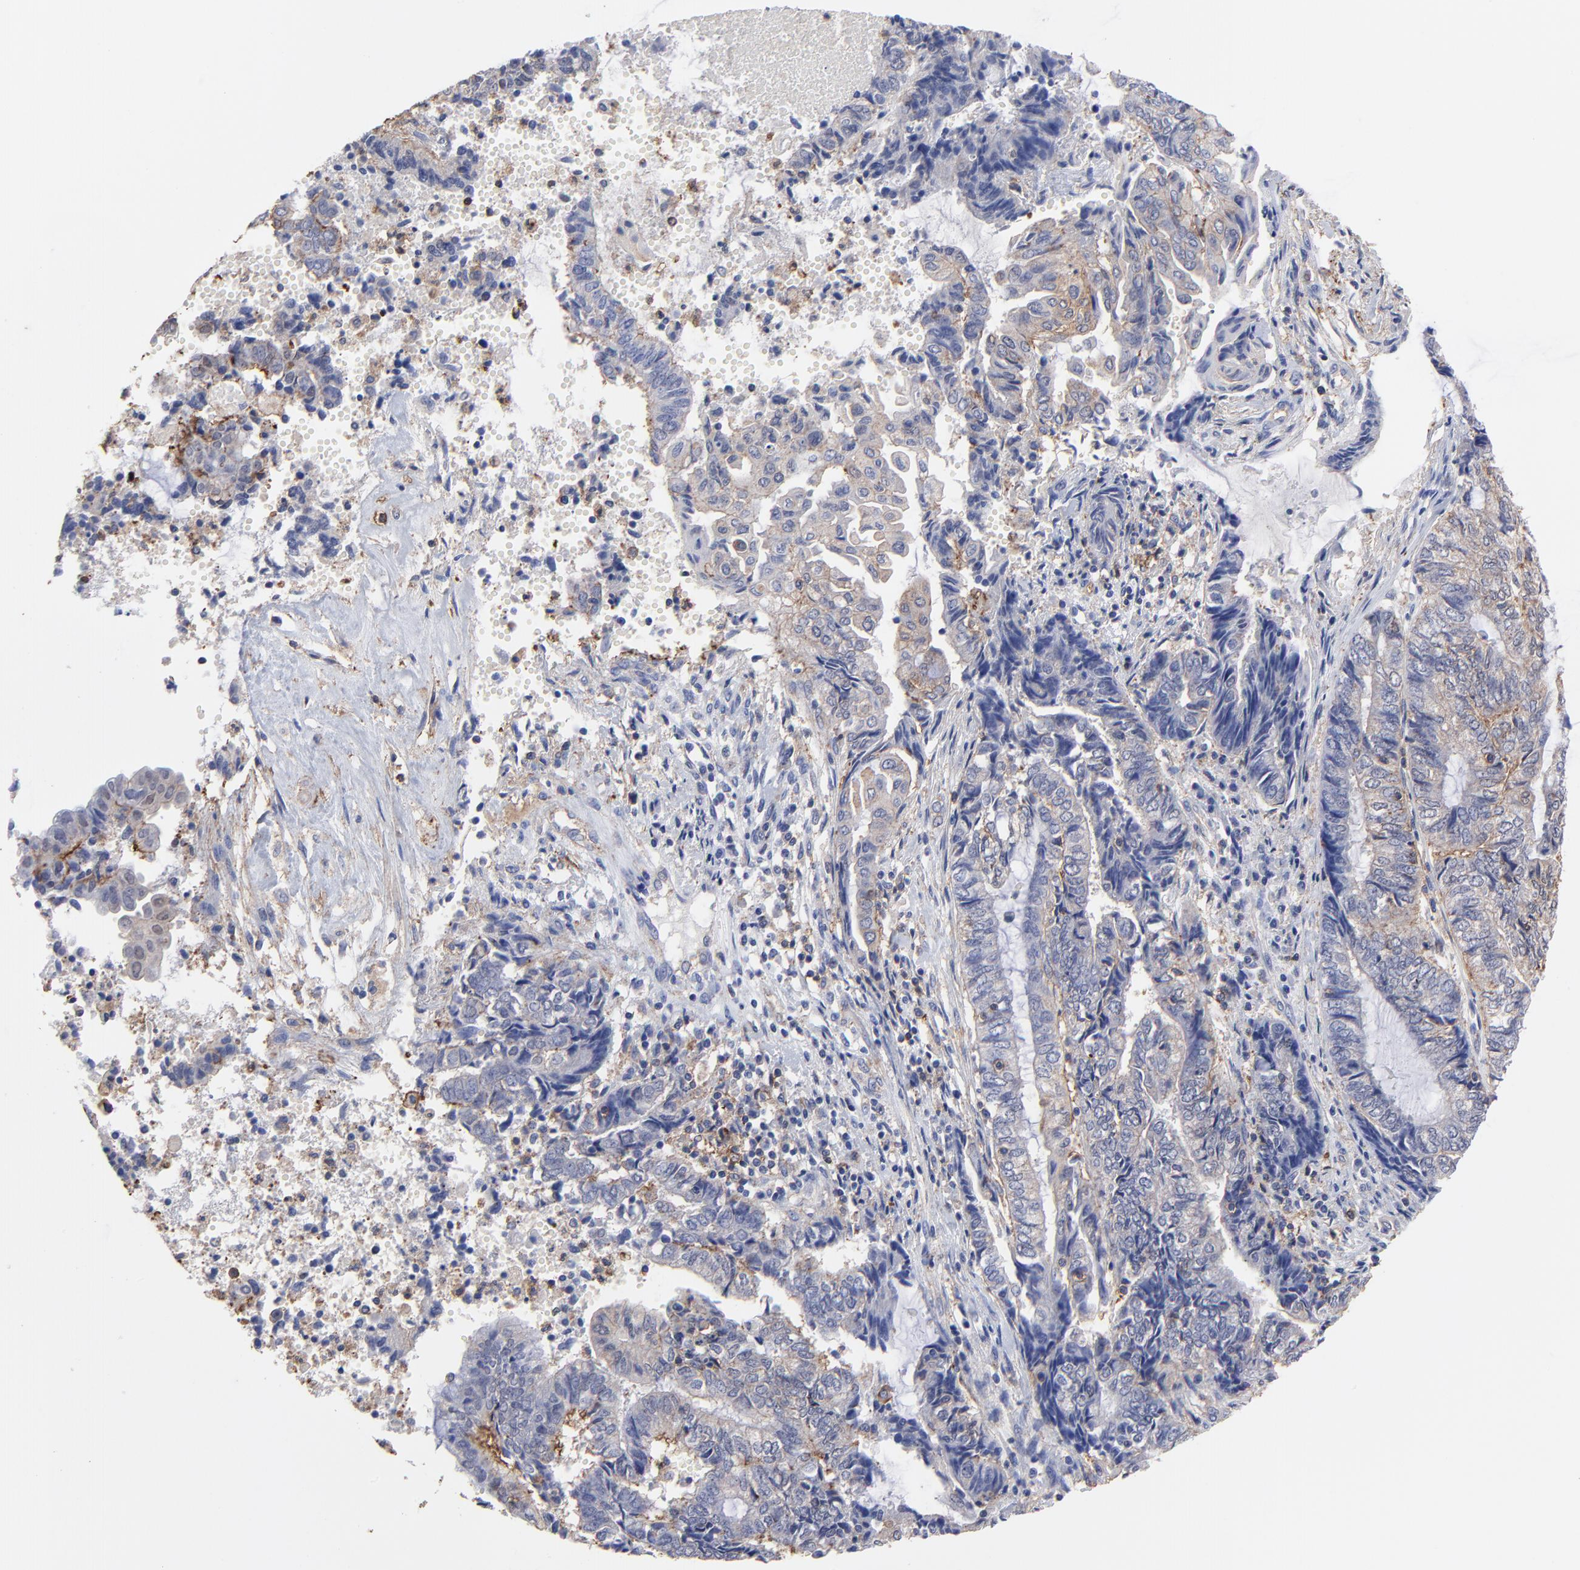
{"staining": {"intensity": "weak", "quantity": "25%-75%", "location": "cytoplasmic/membranous"}, "tissue": "endometrial cancer", "cell_type": "Tumor cells", "image_type": "cancer", "snomed": [{"axis": "morphology", "description": "Adenocarcinoma, NOS"}, {"axis": "topography", "description": "Uterus"}, {"axis": "topography", "description": "Endometrium"}], "caption": "DAB immunohistochemical staining of human endometrial cancer (adenocarcinoma) demonstrates weak cytoplasmic/membranous protein positivity in about 25%-75% of tumor cells. Using DAB (brown) and hematoxylin (blue) stains, captured at high magnification using brightfield microscopy.", "gene": "ASL", "patient": {"sex": "female", "age": 70}}